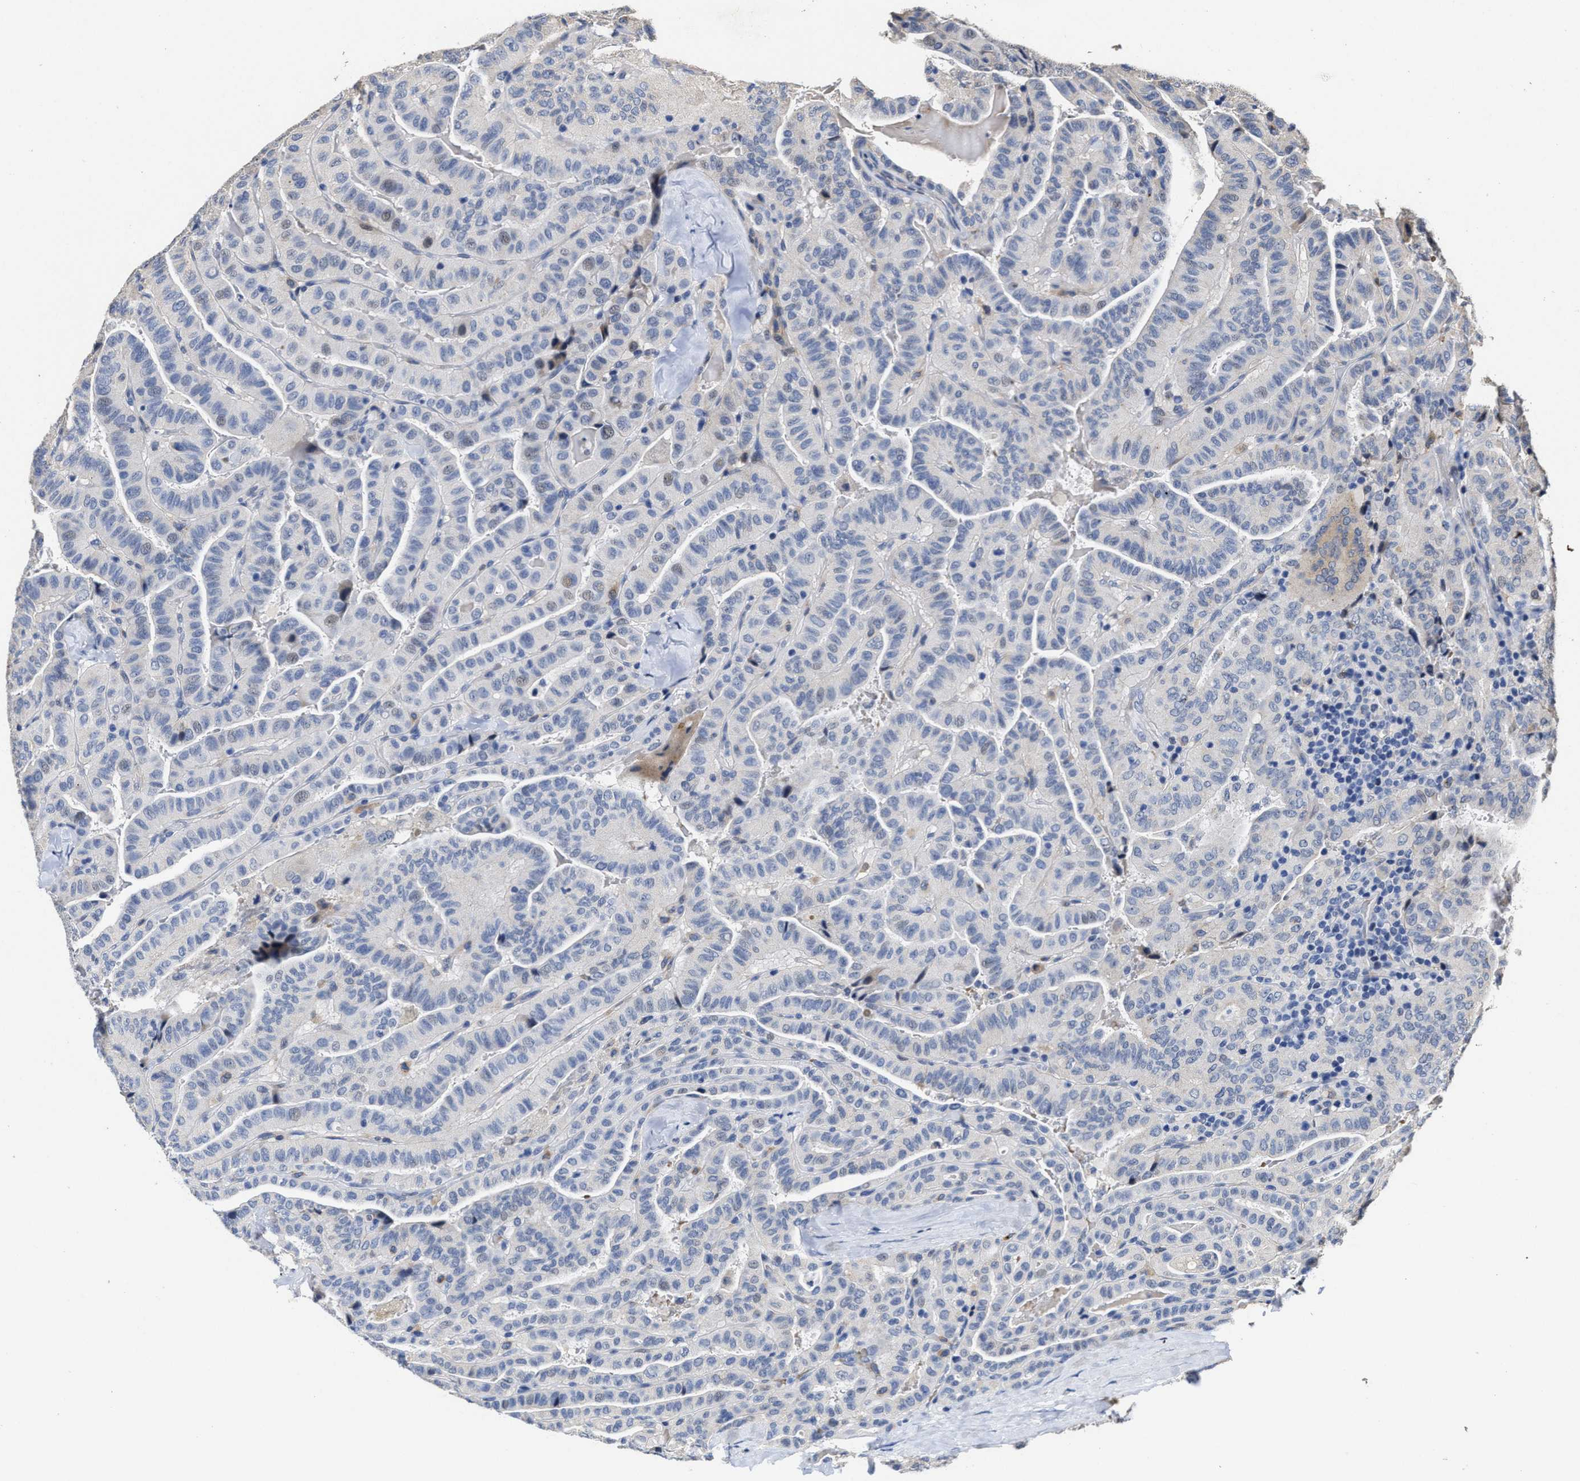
{"staining": {"intensity": "negative", "quantity": "none", "location": "none"}, "tissue": "thyroid cancer", "cell_type": "Tumor cells", "image_type": "cancer", "snomed": [{"axis": "morphology", "description": "Papillary adenocarcinoma, NOS"}, {"axis": "topography", "description": "Thyroid gland"}], "caption": "Immunohistochemistry image of neoplastic tissue: thyroid papillary adenocarcinoma stained with DAB exhibits no significant protein staining in tumor cells.", "gene": "ZFAT", "patient": {"sex": "male", "age": 77}}